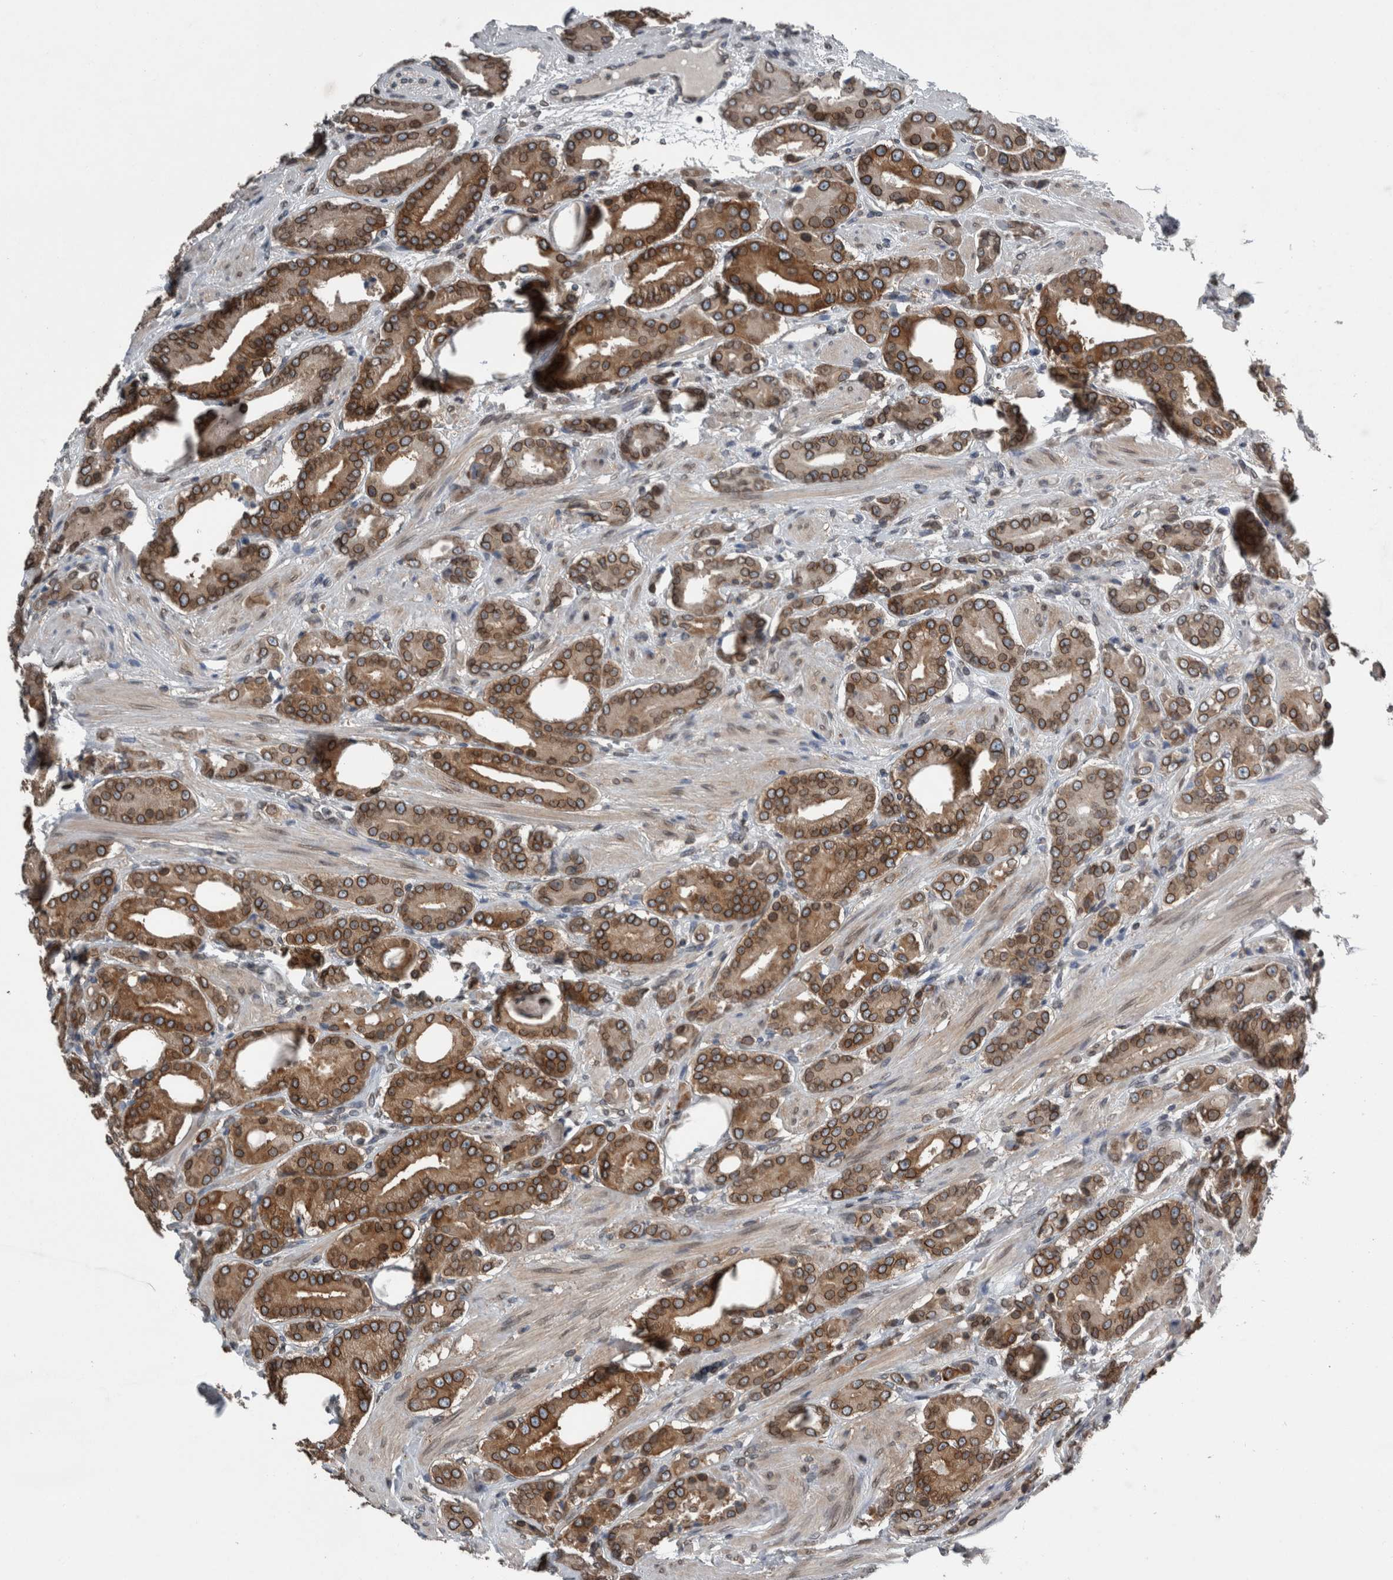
{"staining": {"intensity": "strong", "quantity": ">75%", "location": "cytoplasmic/membranous,nuclear"}, "tissue": "prostate cancer", "cell_type": "Tumor cells", "image_type": "cancer", "snomed": [{"axis": "morphology", "description": "Adenocarcinoma, High grade"}, {"axis": "topography", "description": "Prostate"}], "caption": "Immunohistochemical staining of prostate cancer exhibits strong cytoplasmic/membranous and nuclear protein positivity in about >75% of tumor cells. (DAB (3,3'-diaminobenzidine) IHC with brightfield microscopy, high magnification).", "gene": "RANBP2", "patient": {"sex": "male", "age": 71}}